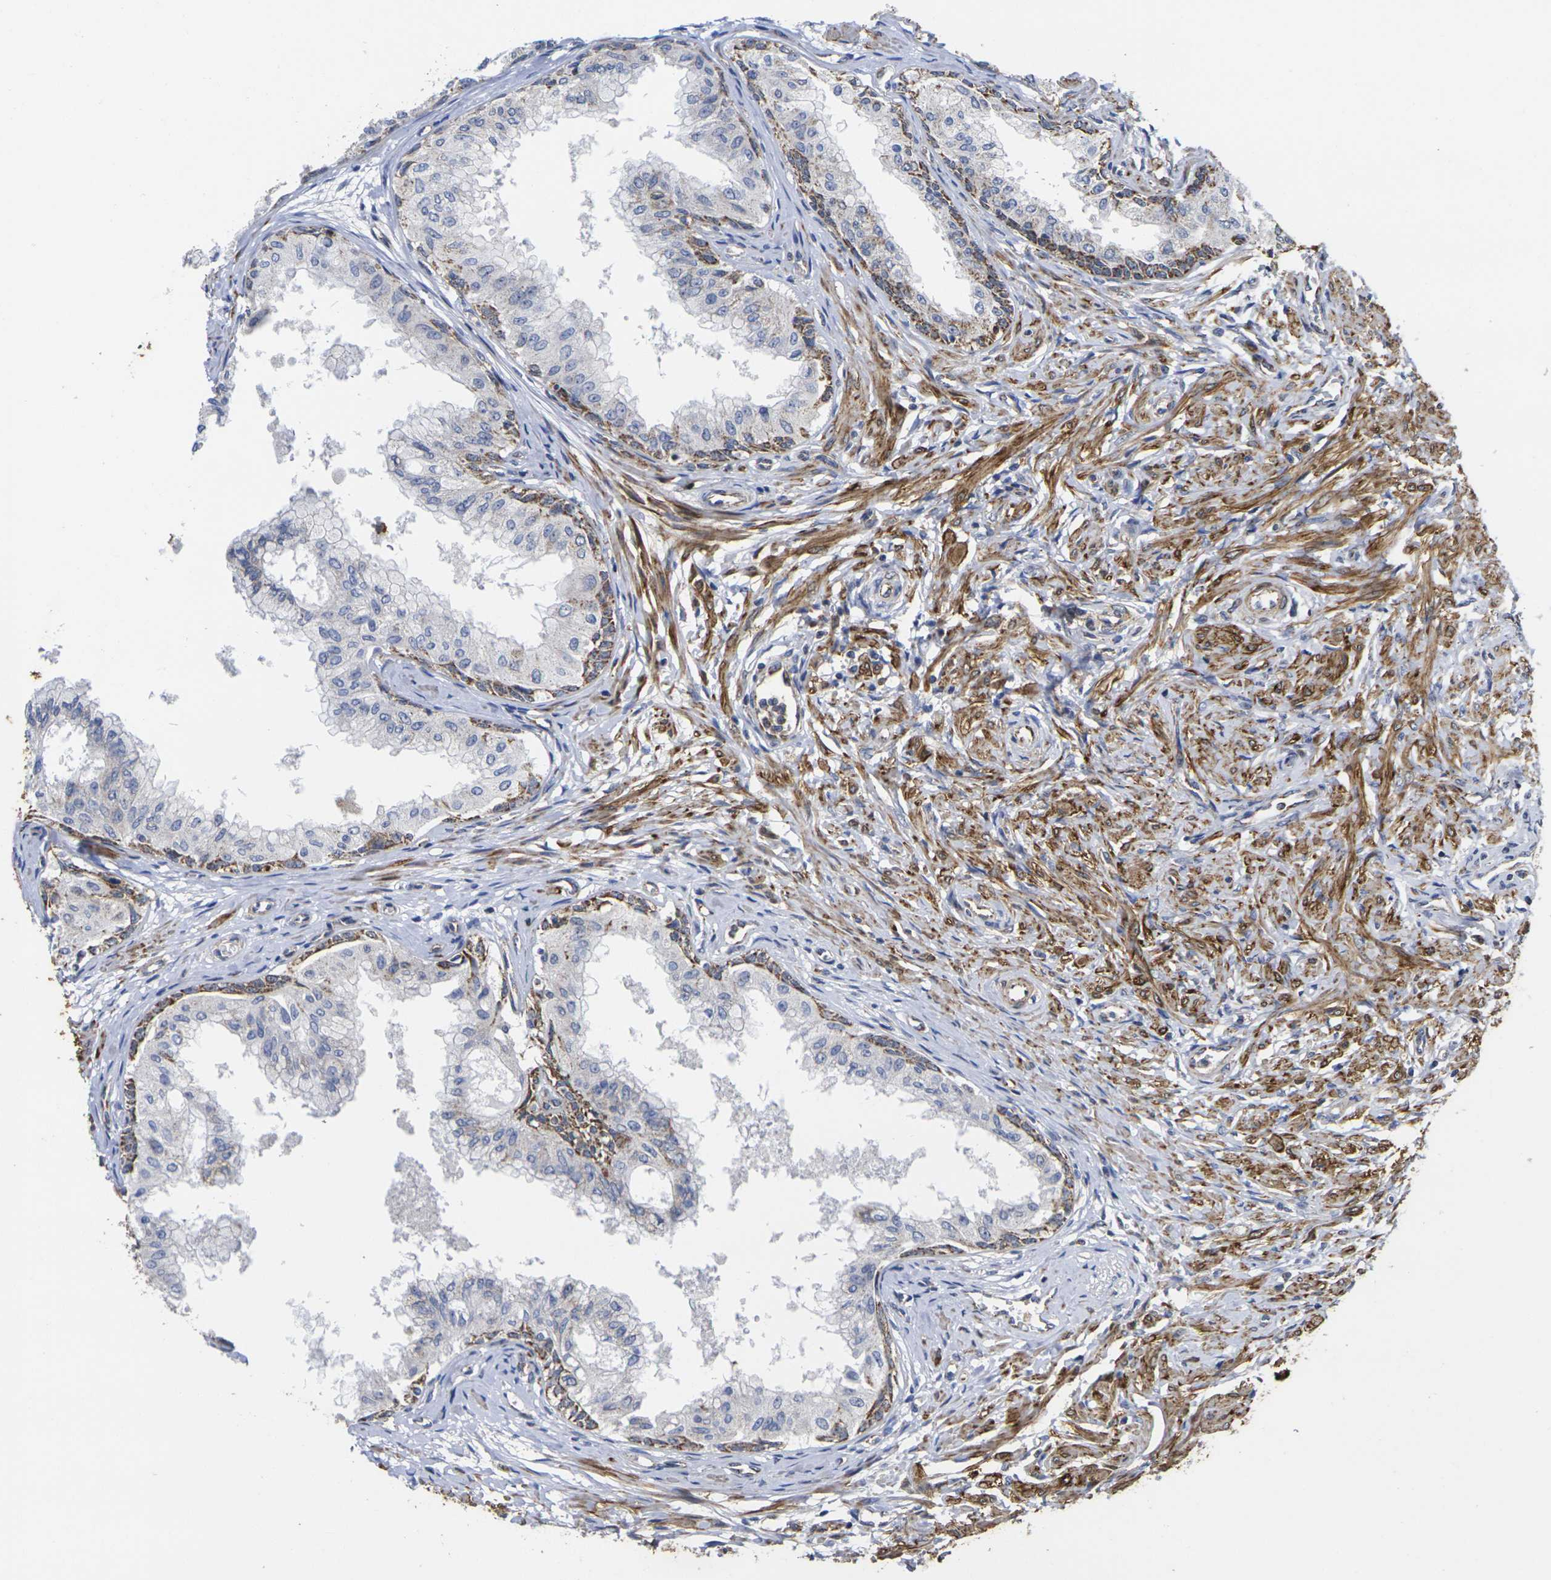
{"staining": {"intensity": "moderate", "quantity": "25%-75%", "location": "cytoplasmic/membranous"}, "tissue": "prostate", "cell_type": "Glandular cells", "image_type": "normal", "snomed": [{"axis": "morphology", "description": "Normal tissue, NOS"}, {"axis": "topography", "description": "Prostate"}, {"axis": "topography", "description": "Seminal veicle"}], "caption": "Glandular cells display medium levels of moderate cytoplasmic/membranous expression in about 25%-75% of cells in normal human prostate.", "gene": "P2RY11", "patient": {"sex": "male", "age": 60}}